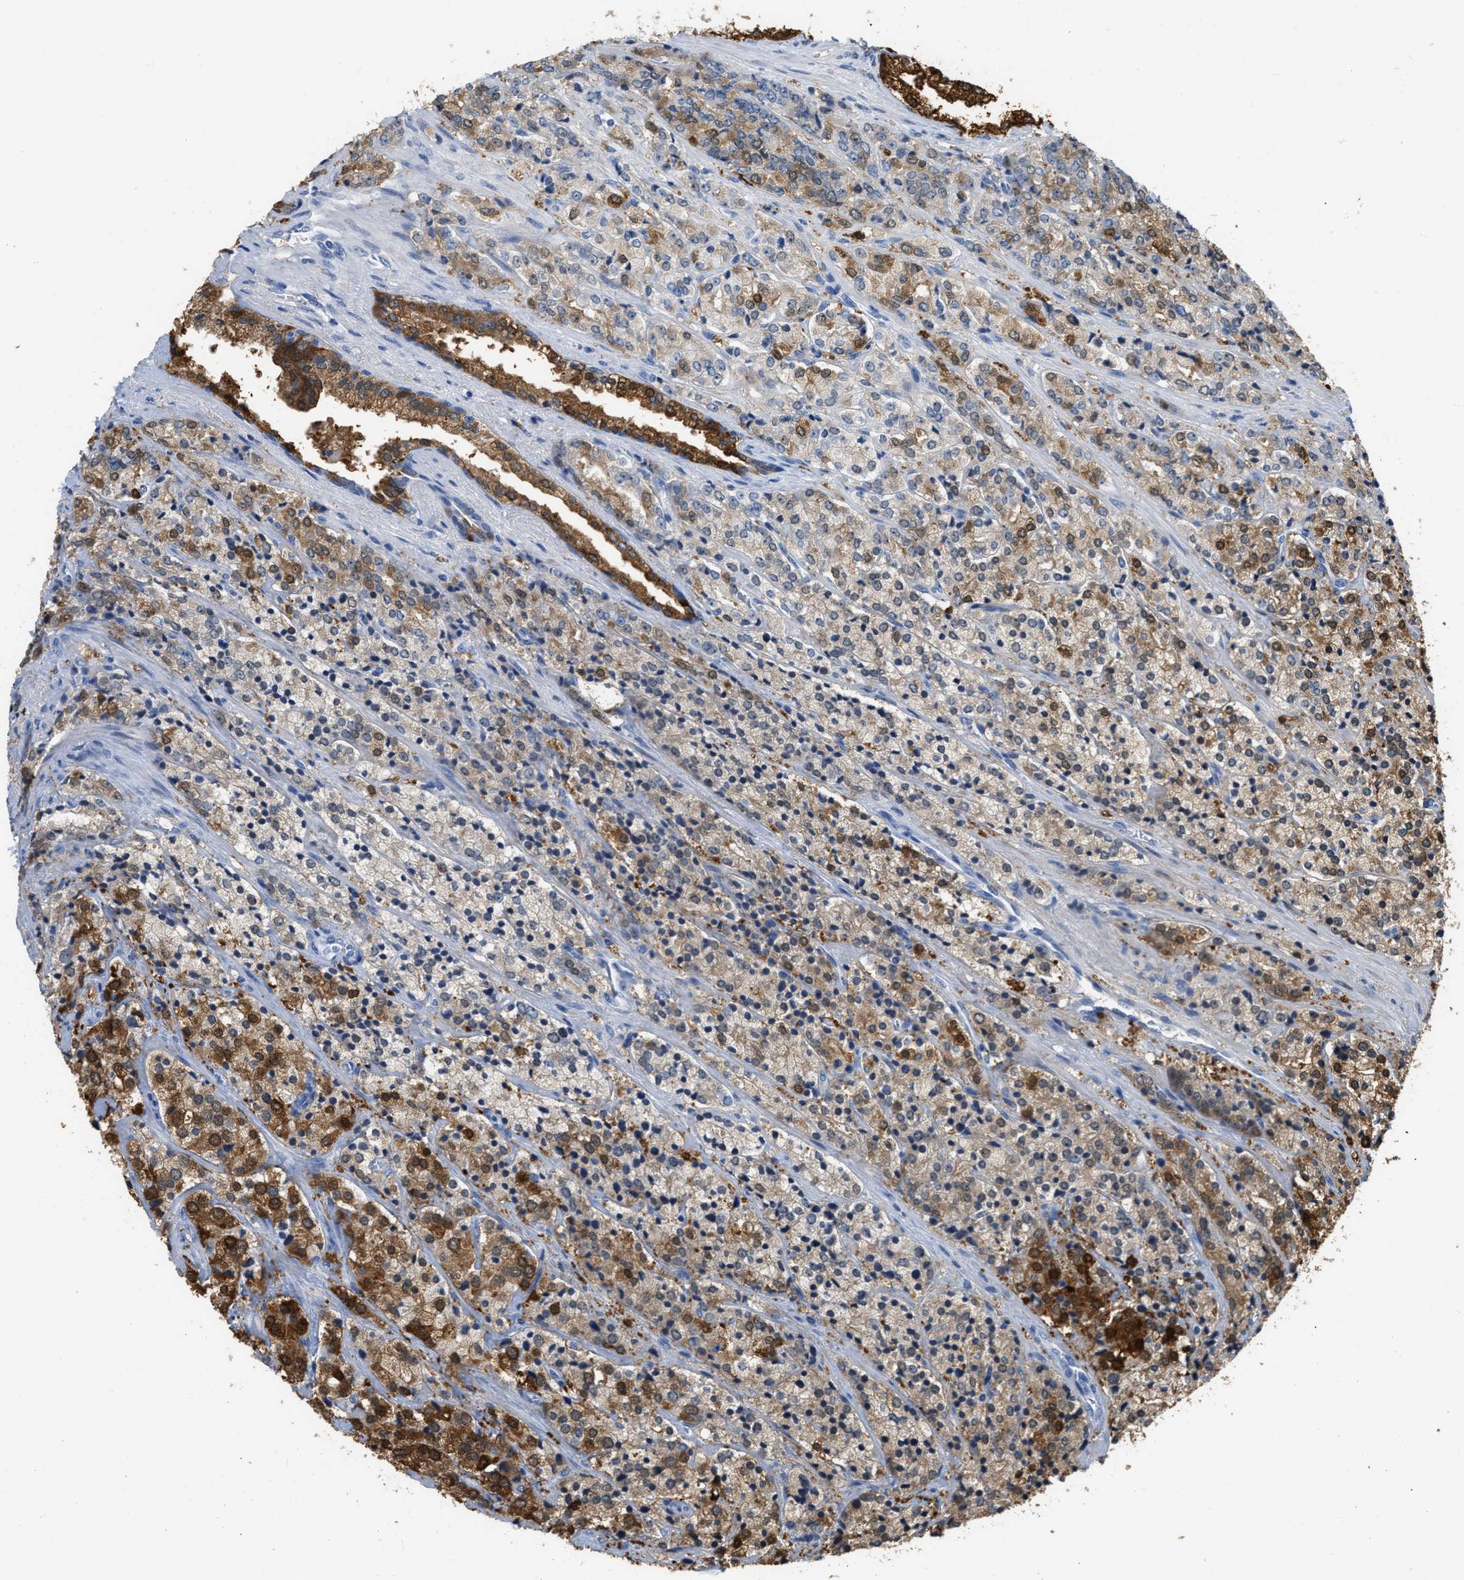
{"staining": {"intensity": "moderate", "quantity": ">75%", "location": "cytoplasmic/membranous"}, "tissue": "prostate cancer", "cell_type": "Tumor cells", "image_type": "cancer", "snomed": [{"axis": "morphology", "description": "Adenocarcinoma, High grade"}, {"axis": "topography", "description": "Prostate"}], "caption": "A brown stain labels moderate cytoplasmic/membranous expression of a protein in human prostate high-grade adenocarcinoma tumor cells.", "gene": "CRYM", "patient": {"sex": "male", "age": 71}}